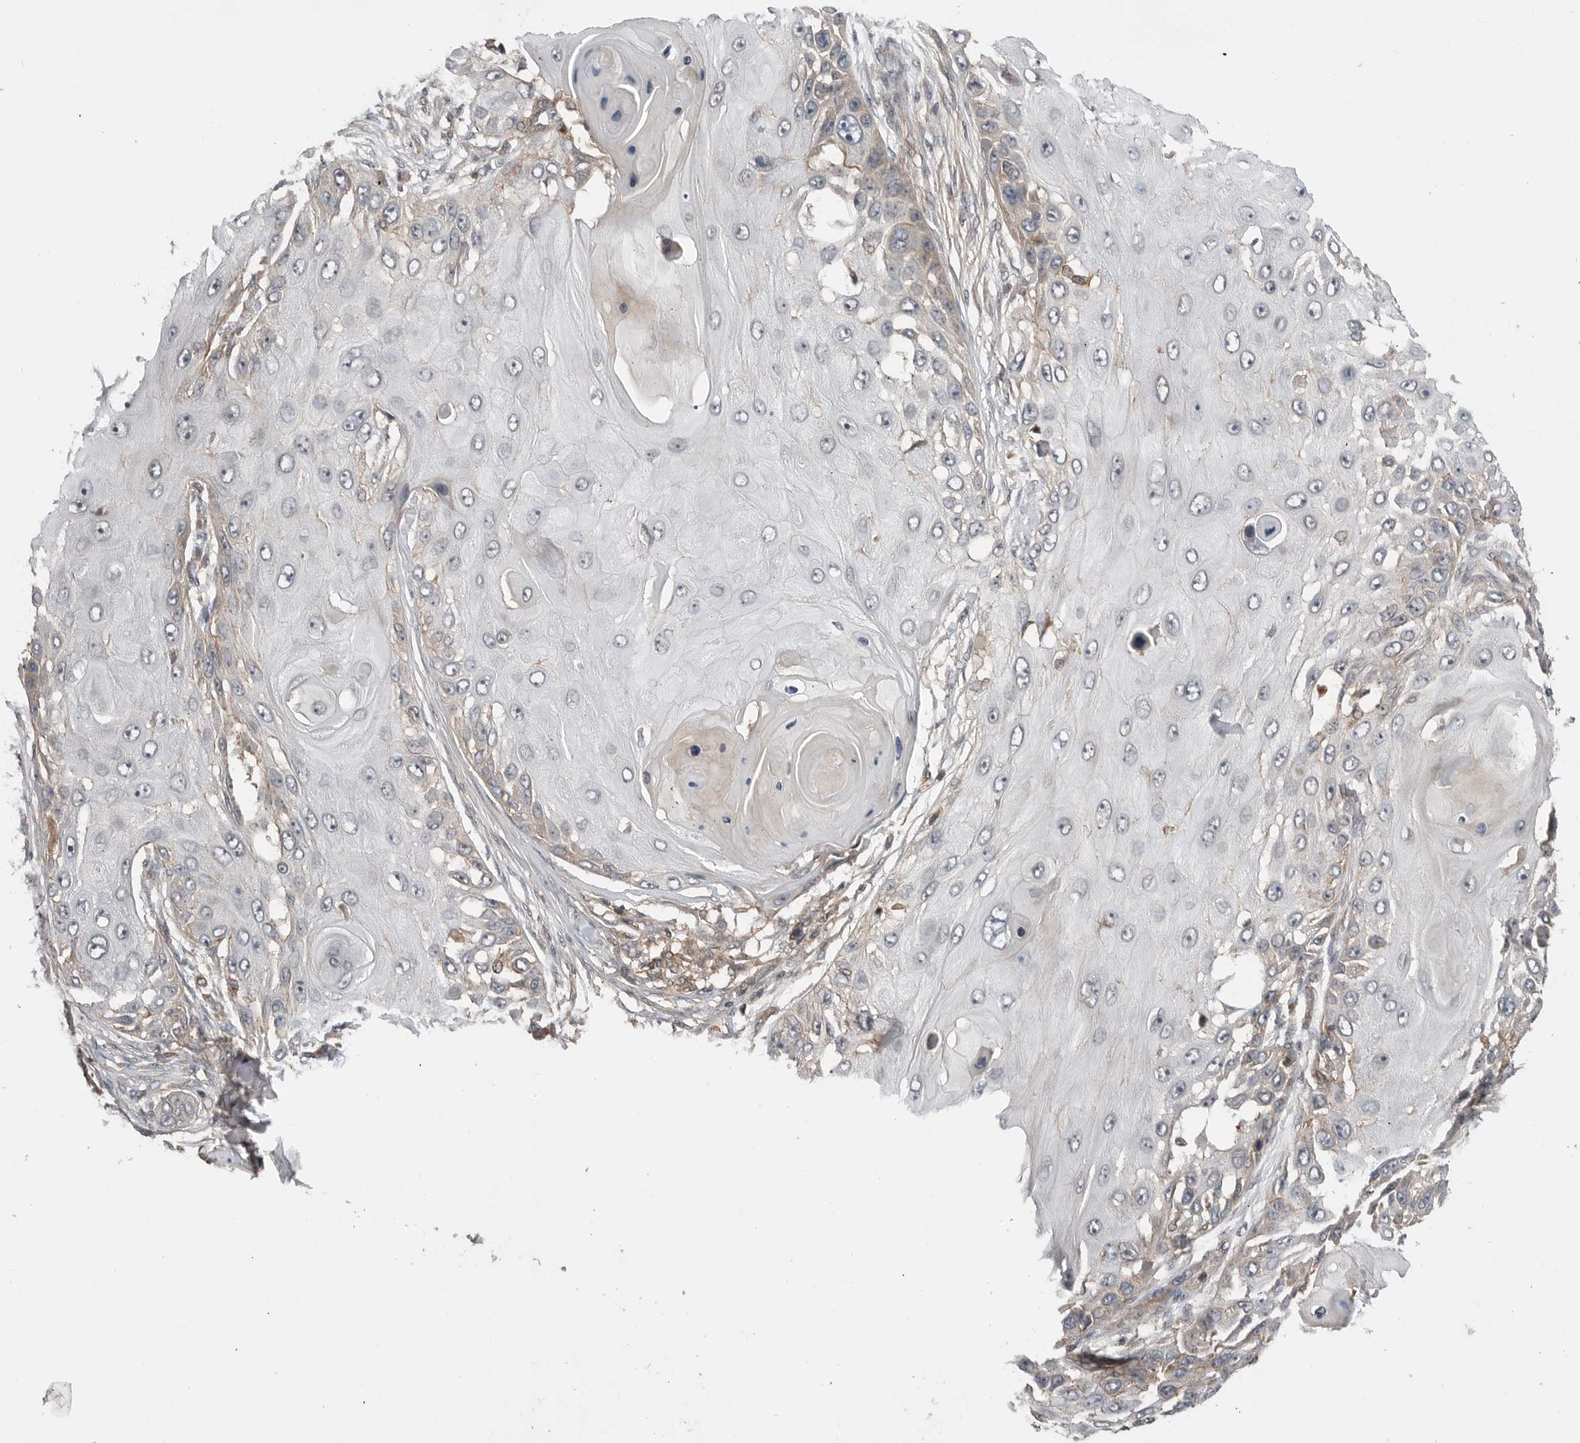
{"staining": {"intensity": "negative", "quantity": "none", "location": "none"}, "tissue": "skin cancer", "cell_type": "Tumor cells", "image_type": "cancer", "snomed": [{"axis": "morphology", "description": "Squamous cell carcinoma, NOS"}, {"axis": "topography", "description": "Skin"}], "caption": "Human squamous cell carcinoma (skin) stained for a protein using IHC reveals no expression in tumor cells.", "gene": "PEAK1", "patient": {"sex": "female", "age": 44}}